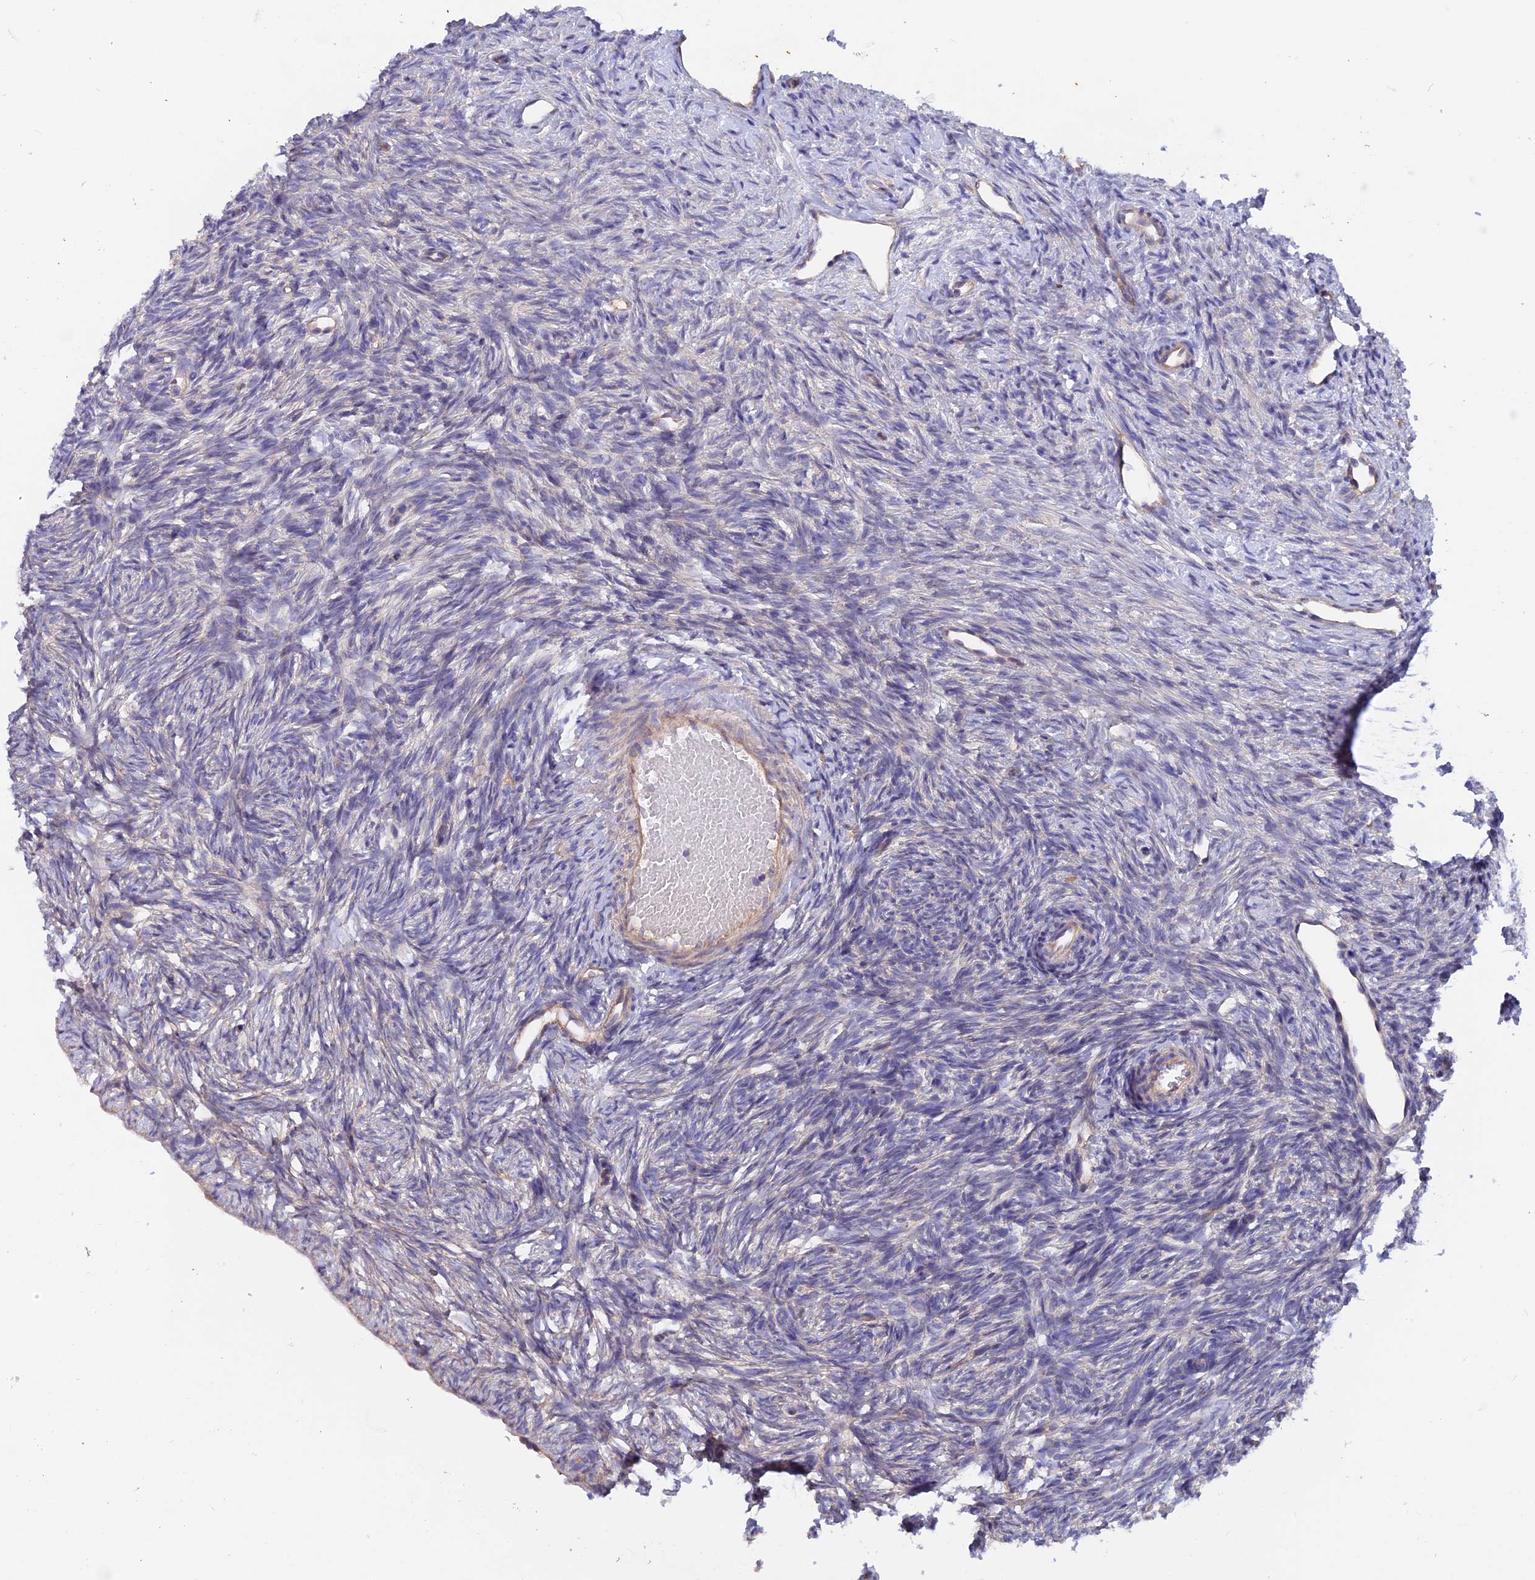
{"staining": {"intensity": "weak", "quantity": ">75%", "location": "cytoplasmic/membranous"}, "tissue": "ovary", "cell_type": "Follicle cells", "image_type": "normal", "snomed": [{"axis": "morphology", "description": "Normal tissue, NOS"}, {"axis": "topography", "description": "Ovary"}], "caption": "Immunohistochemistry (IHC) of normal human ovary exhibits low levels of weak cytoplasmic/membranous expression in about >75% of follicle cells. The protein is stained brown, and the nuclei are stained in blue (DAB (3,3'-diaminobenzidine) IHC with brightfield microscopy, high magnification).", "gene": "HYCC1", "patient": {"sex": "female", "age": 51}}